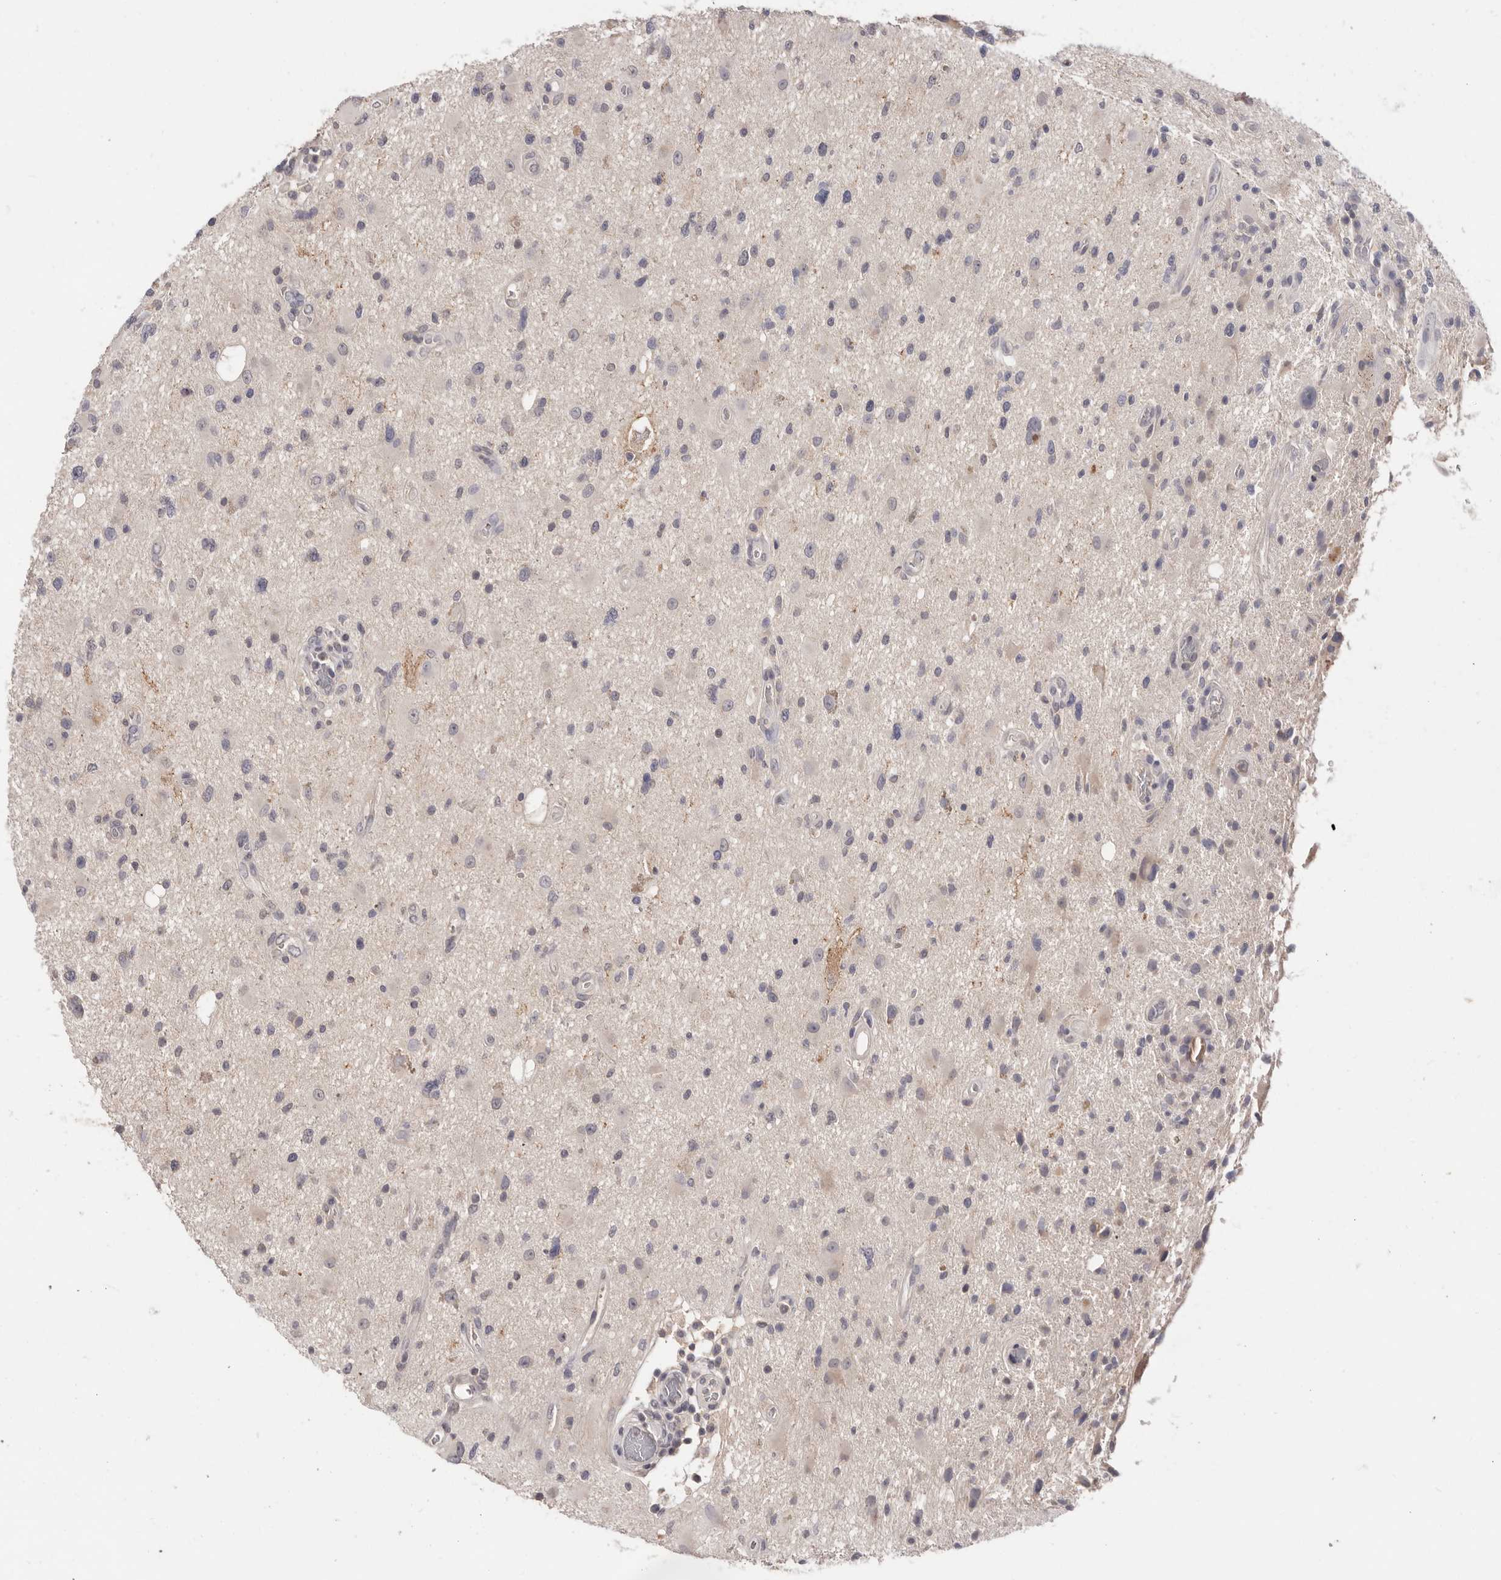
{"staining": {"intensity": "negative", "quantity": "none", "location": "none"}, "tissue": "glioma", "cell_type": "Tumor cells", "image_type": "cancer", "snomed": [{"axis": "morphology", "description": "Glioma, malignant, High grade"}, {"axis": "topography", "description": "Brain"}], "caption": "Malignant glioma (high-grade) was stained to show a protein in brown. There is no significant staining in tumor cells.", "gene": "DOP1A", "patient": {"sex": "male", "age": 33}}